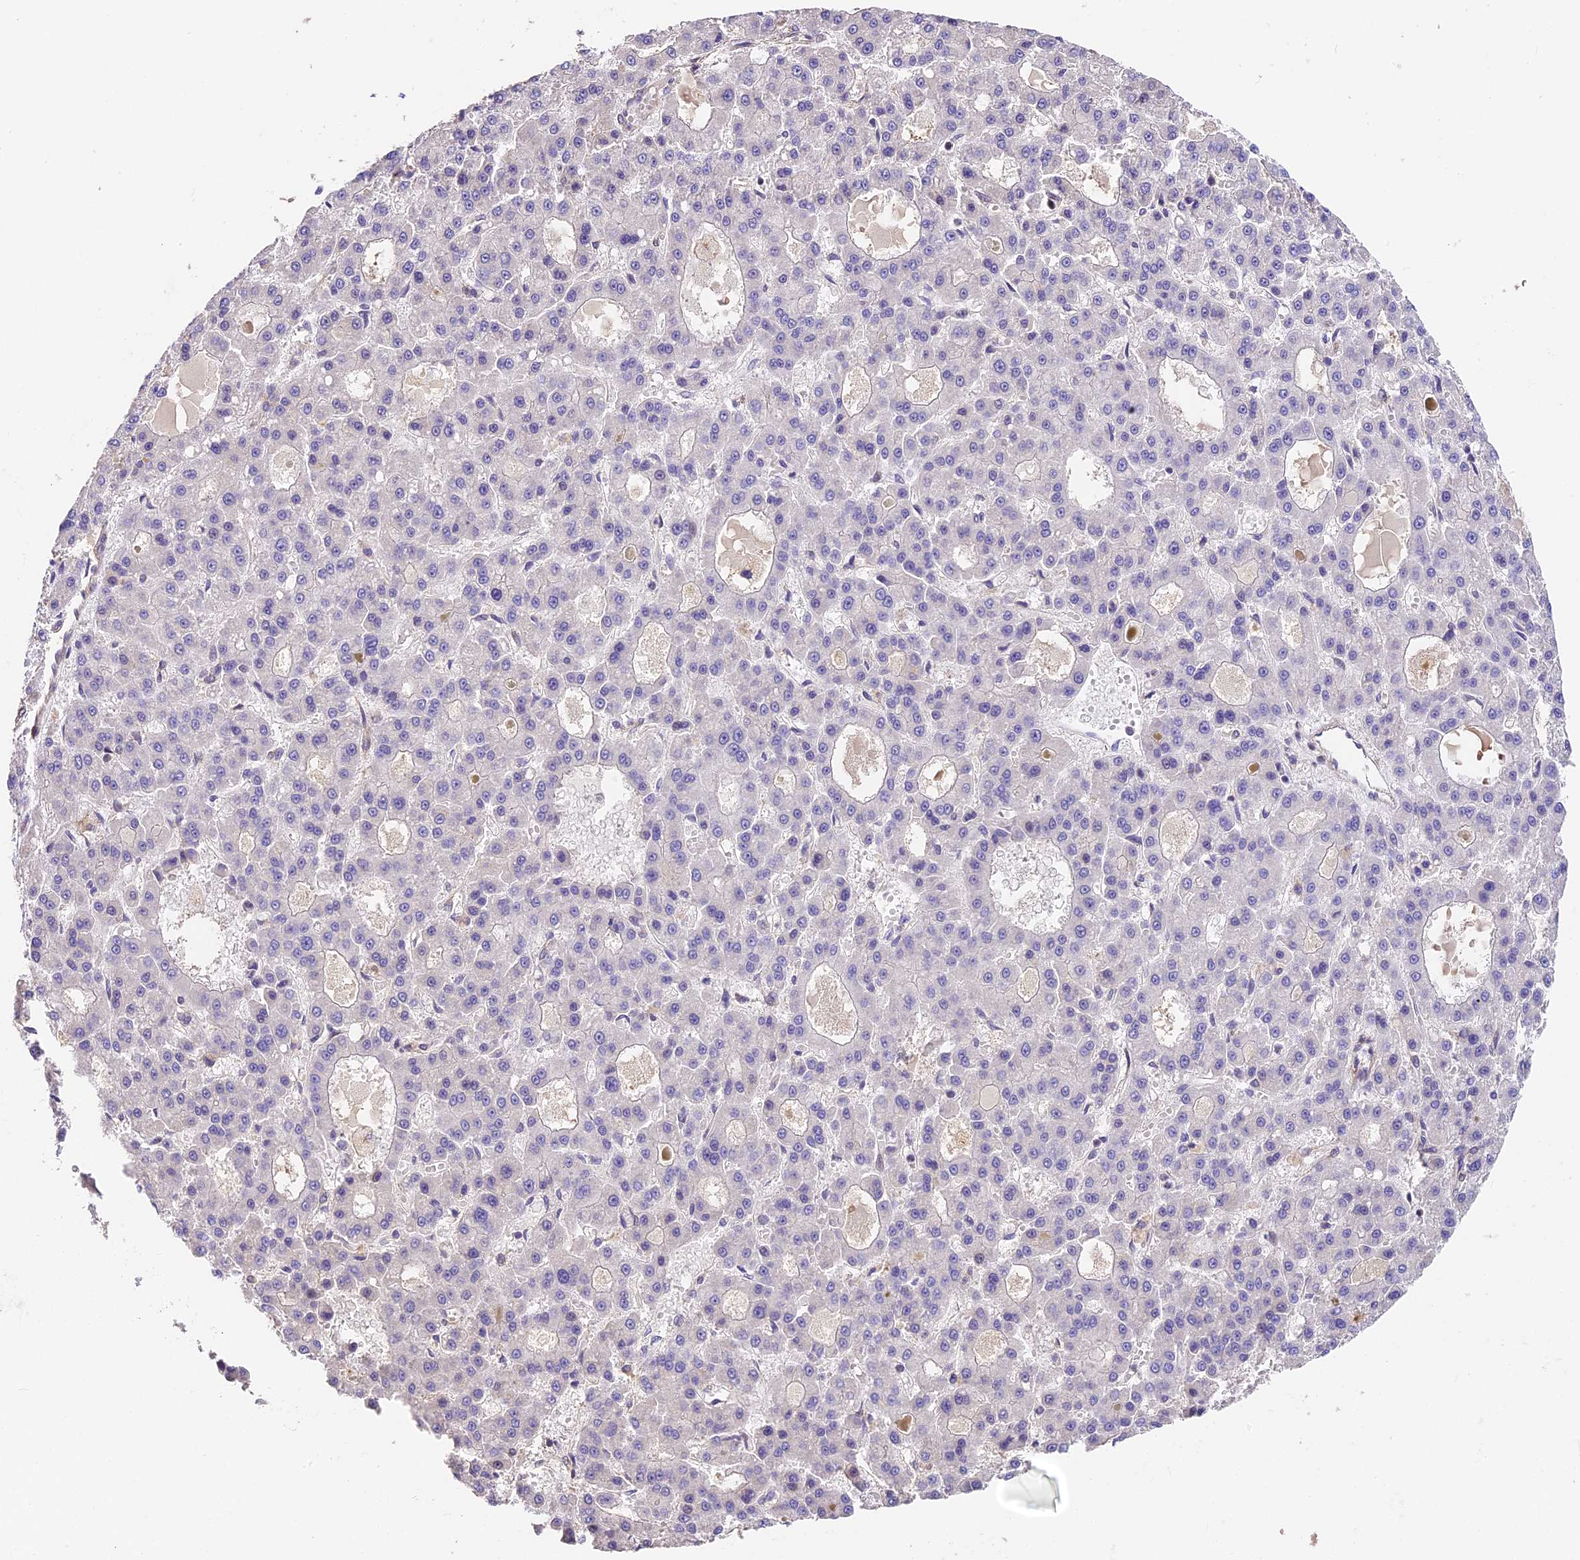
{"staining": {"intensity": "negative", "quantity": "none", "location": "none"}, "tissue": "liver cancer", "cell_type": "Tumor cells", "image_type": "cancer", "snomed": [{"axis": "morphology", "description": "Carcinoma, Hepatocellular, NOS"}, {"axis": "topography", "description": "Liver"}], "caption": "Histopathology image shows no protein expression in tumor cells of liver cancer (hepatocellular carcinoma) tissue.", "gene": "ARHGAP17", "patient": {"sex": "male", "age": 70}}